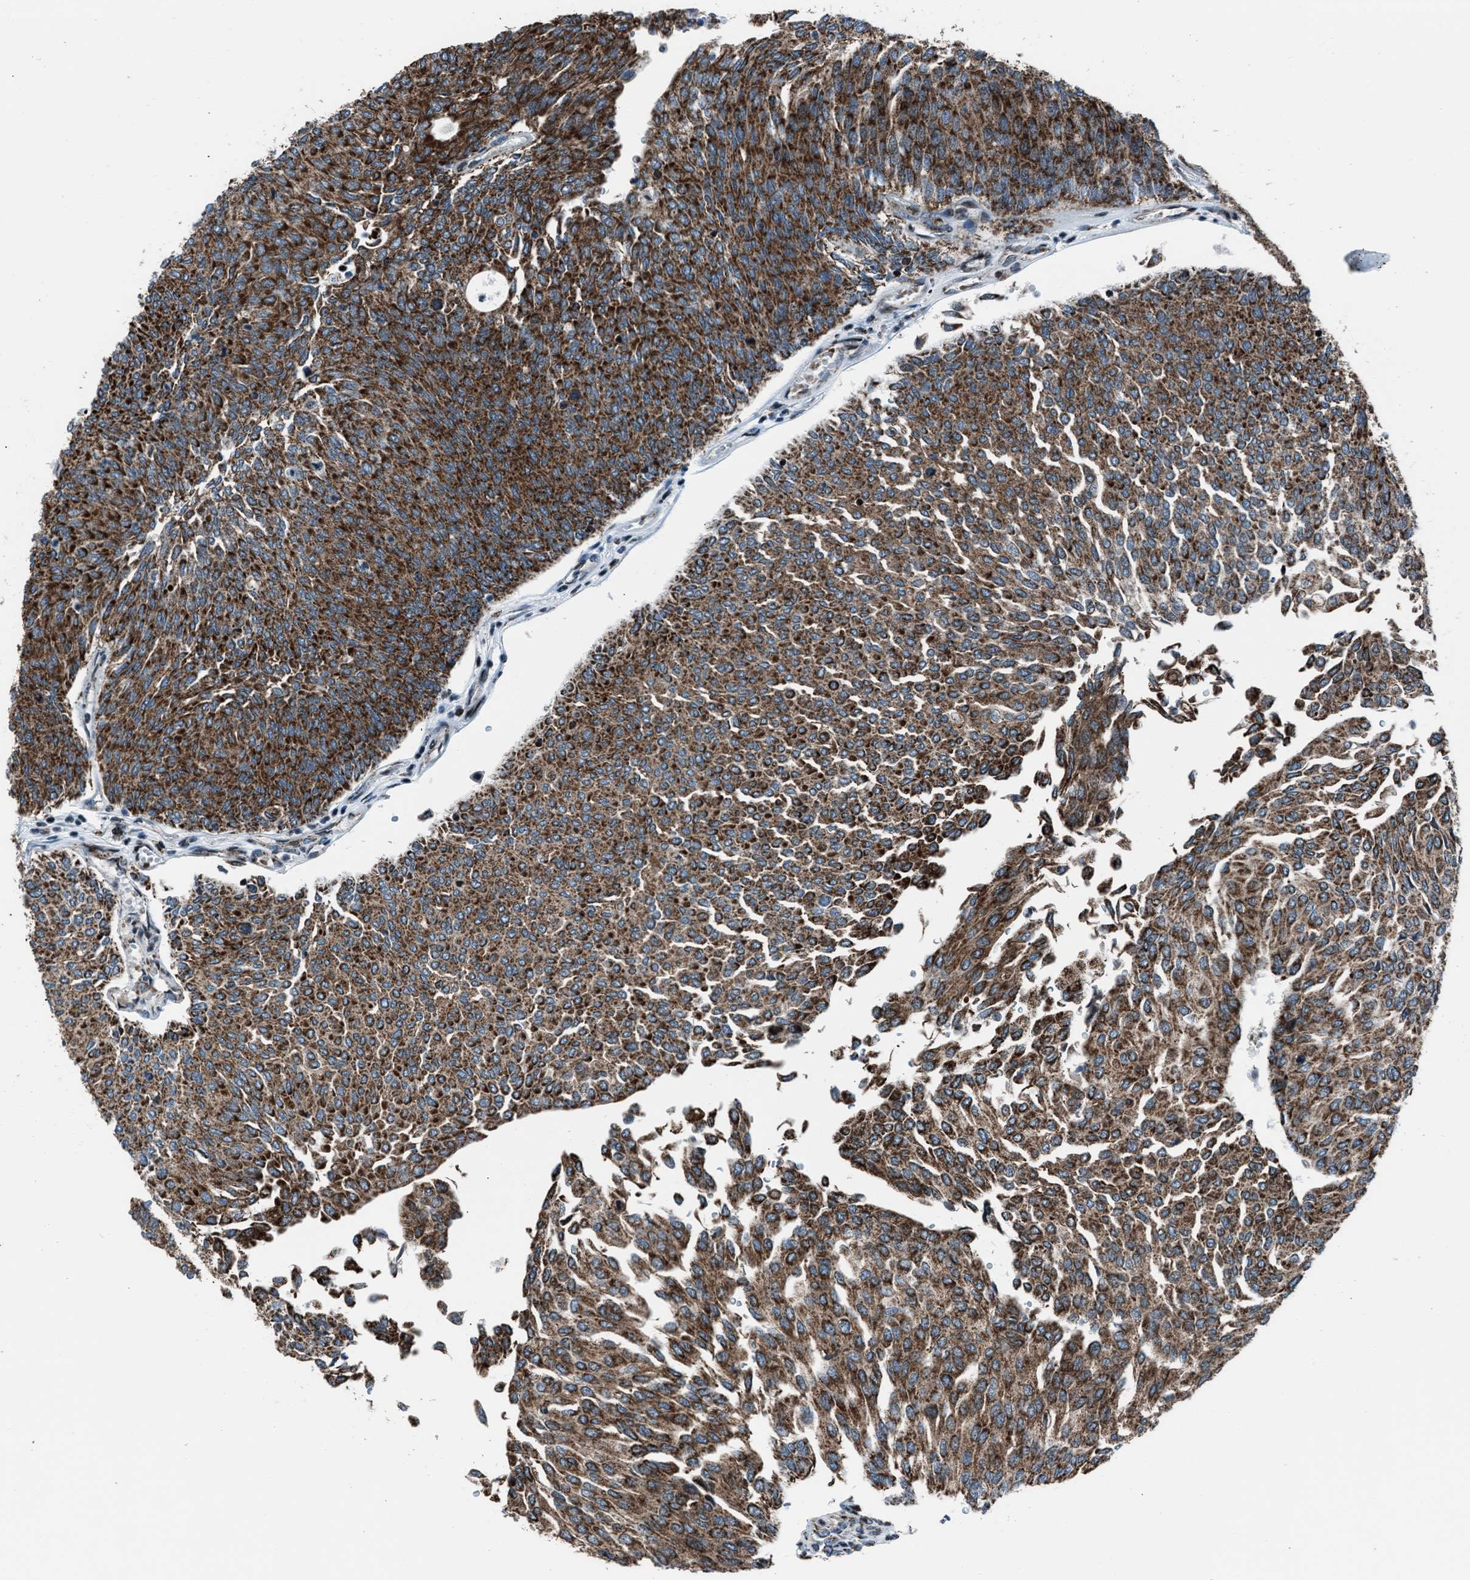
{"staining": {"intensity": "strong", "quantity": ">75%", "location": "cytoplasmic/membranous"}, "tissue": "urothelial cancer", "cell_type": "Tumor cells", "image_type": "cancer", "snomed": [{"axis": "morphology", "description": "Urothelial carcinoma, Low grade"}, {"axis": "topography", "description": "Urinary bladder"}], "caption": "Immunohistochemical staining of low-grade urothelial carcinoma exhibits strong cytoplasmic/membranous protein positivity in approximately >75% of tumor cells. Immunohistochemistry stains the protein in brown and the nuclei are stained blue.", "gene": "MORC3", "patient": {"sex": "female", "age": 79}}